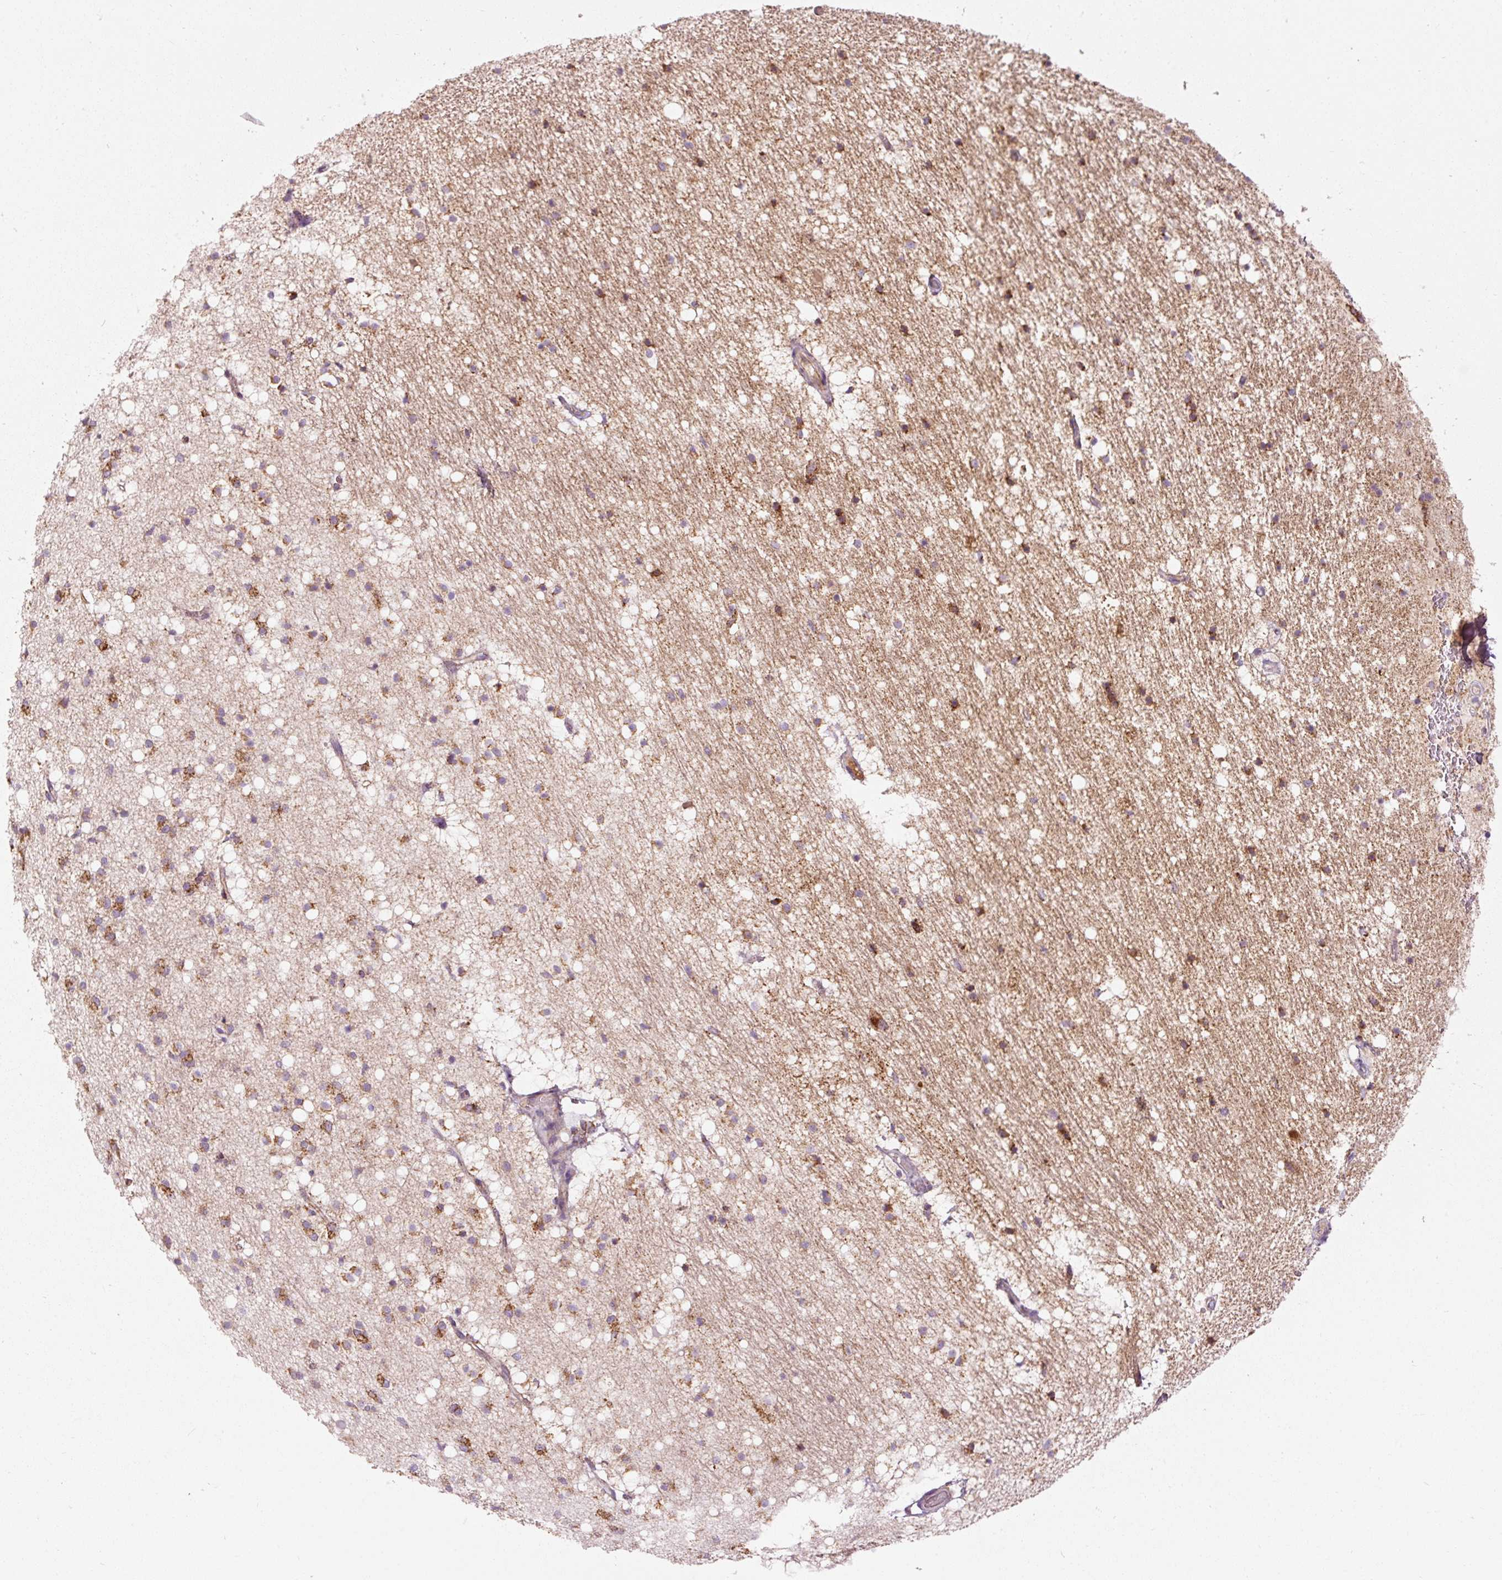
{"staining": {"intensity": "strong", "quantity": ">75%", "location": "cytoplasmic/membranous"}, "tissue": "caudate", "cell_type": "Glial cells", "image_type": "normal", "snomed": [{"axis": "morphology", "description": "Normal tissue, NOS"}, {"axis": "topography", "description": "Lateral ventricle wall"}], "caption": "Benign caudate reveals strong cytoplasmic/membranous positivity in about >75% of glial cells.", "gene": "NDUFB4", "patient": {"sex": "male", "age": 37}}